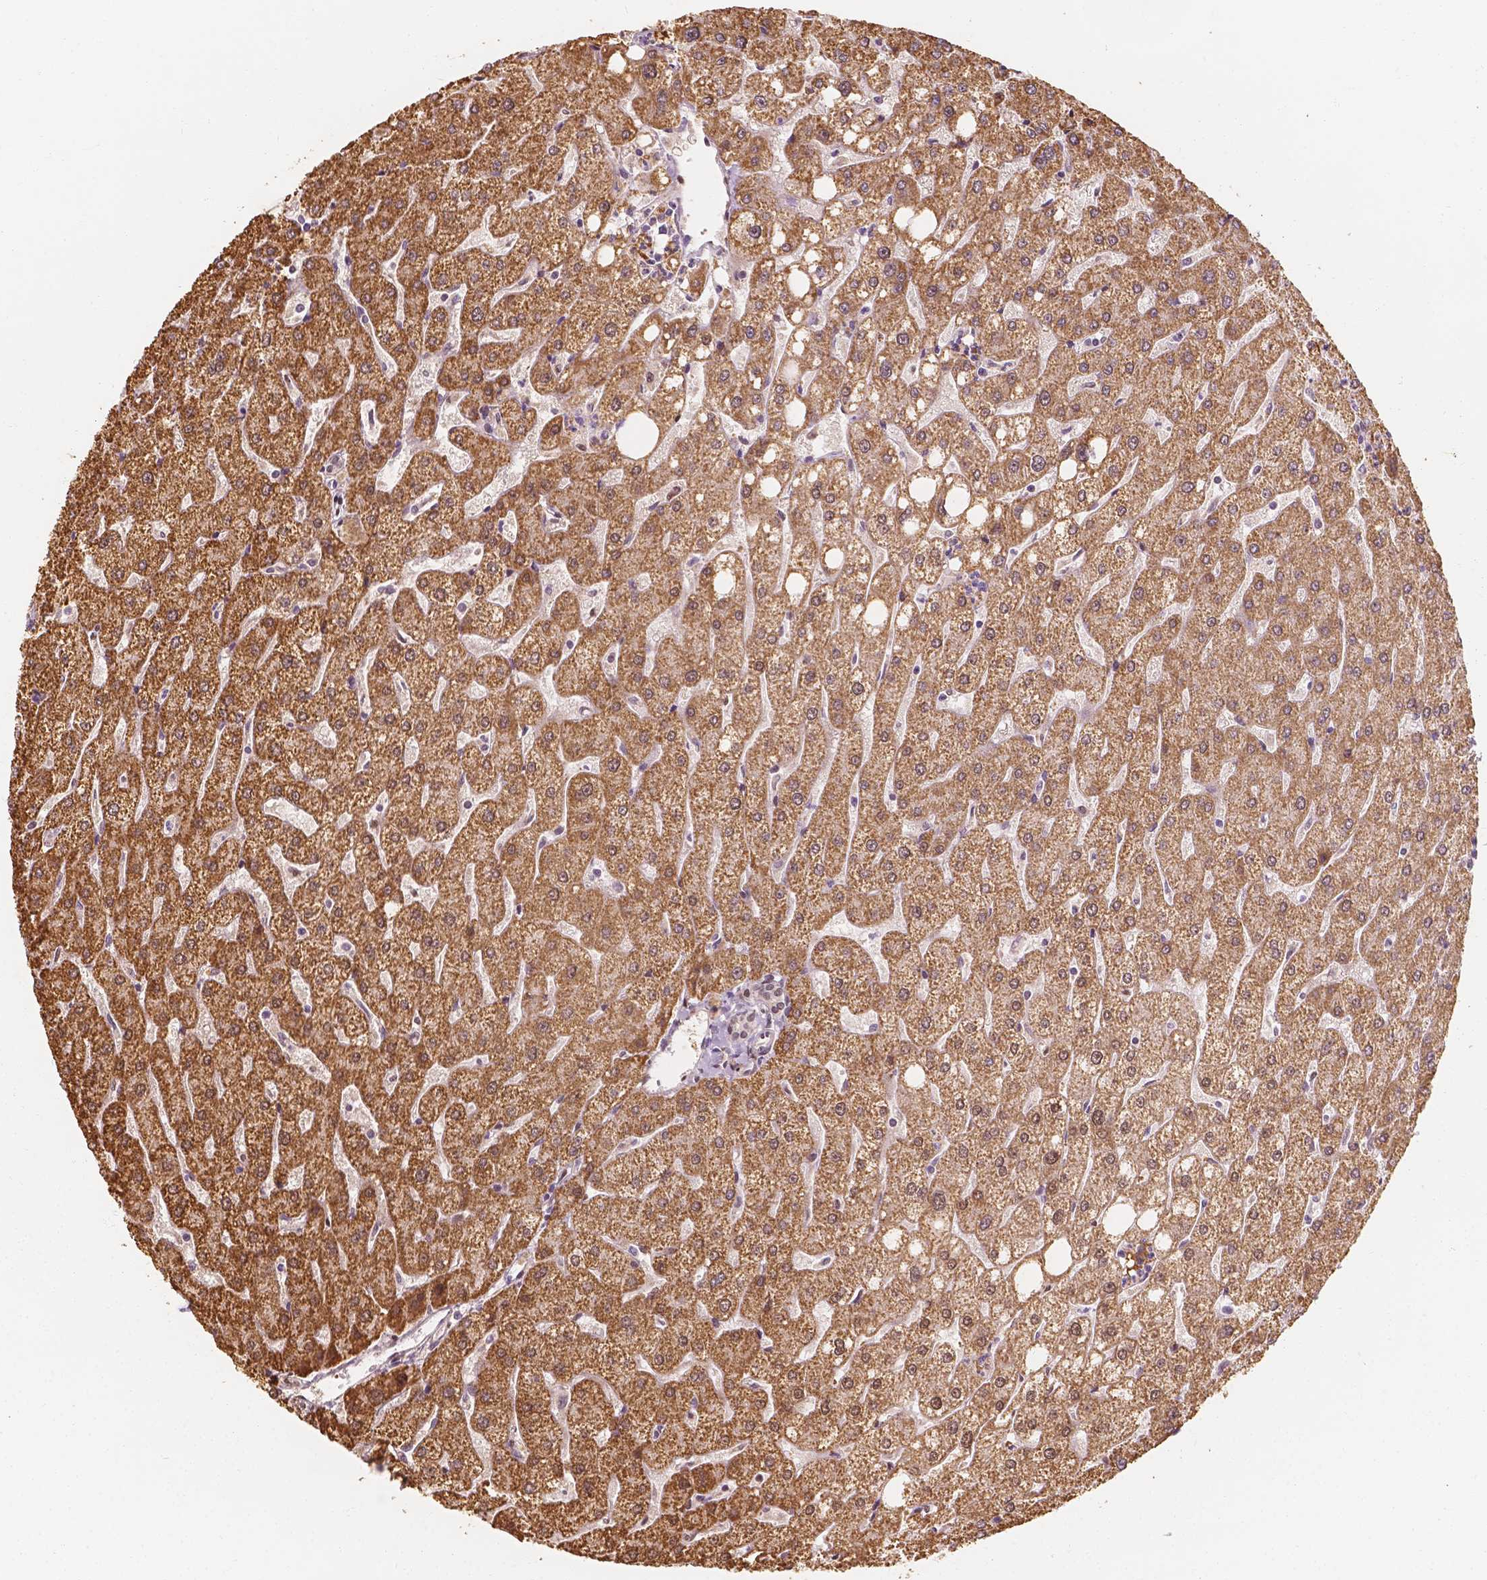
{"staining": {"intensity": "weak", "quantity": "25%-75%", "location": "nuclear"}, "tissue": "liver", "cell_type": "Cholangiocytes", "image_type": "normal", "snomed": [{"axis": "morphology", "description": "Normal tissue, NOS"}, {"axis": "topography", "description": "Liver"}], "caption": "Immunohistochemical staining of normal human liver demonstrates low levels of weak nuclear expression in approximately 25%-75% of cholangiocytes. (DAB (3,3'-diaminobenzidine) = brown stain, brightfield microscopy at high magnification).", "gene": "TBC1D17", "patient": {"sex": "male", "age": 67}}